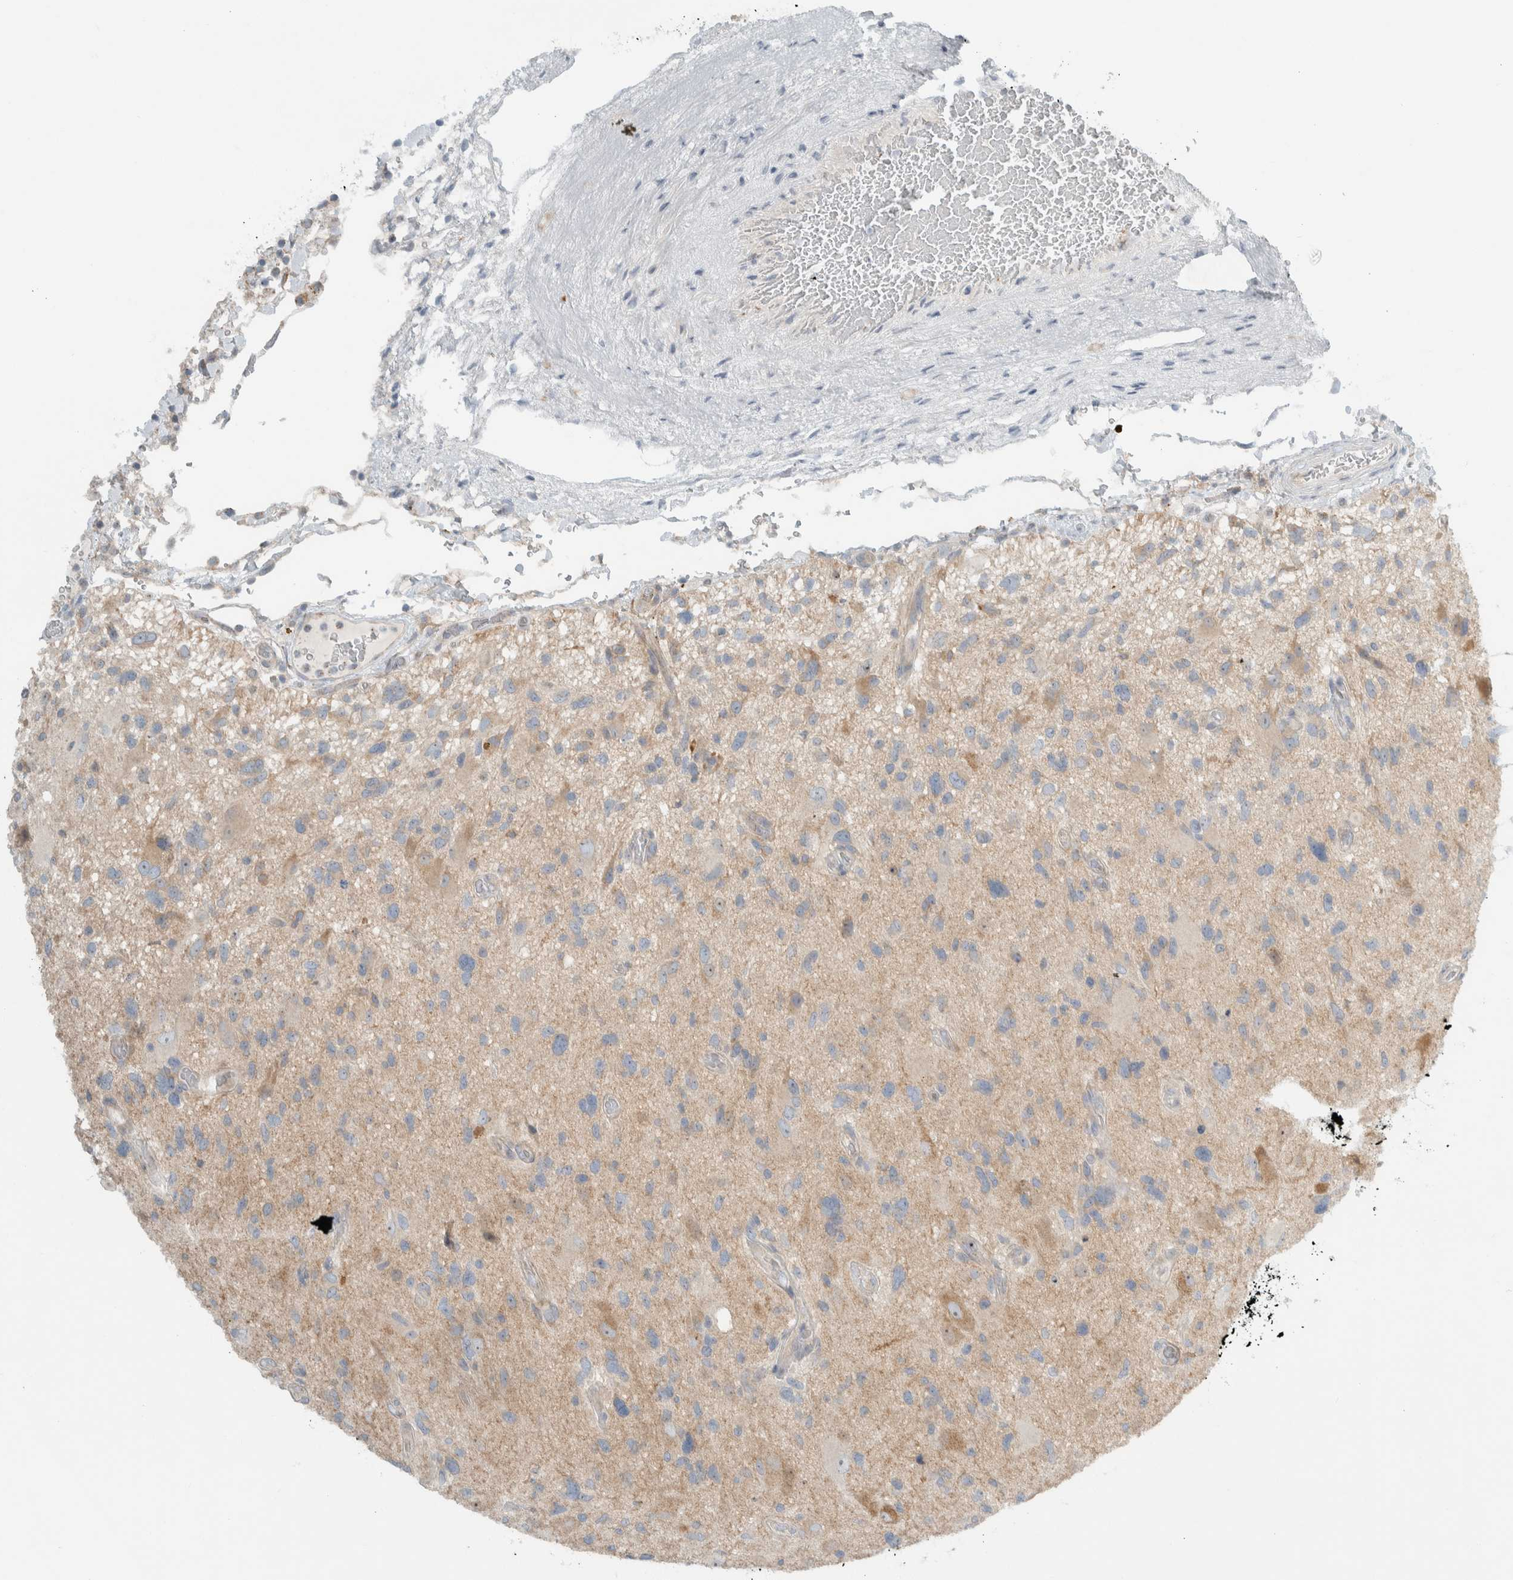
{"staining": {"intensity": "weak", "quantity": ">75%", "location": "cytoplasmic/membranous"}, "tissue": "glioma", "cell_type": "Tumor cells", "image_type": "cancer", "snomed": [{"axis": "morphology", "description": "Glioma, malignant, High grade"}, {"axis": "topography", "description": "Brain"}], "caption": "The immunohistochemical stain shows weak cytoplasmic/membranous staining in tumor cells of malignant high-grade glioma tissue.", "gene": "HGS", "patient": {"sex": "male", "age": 33}}